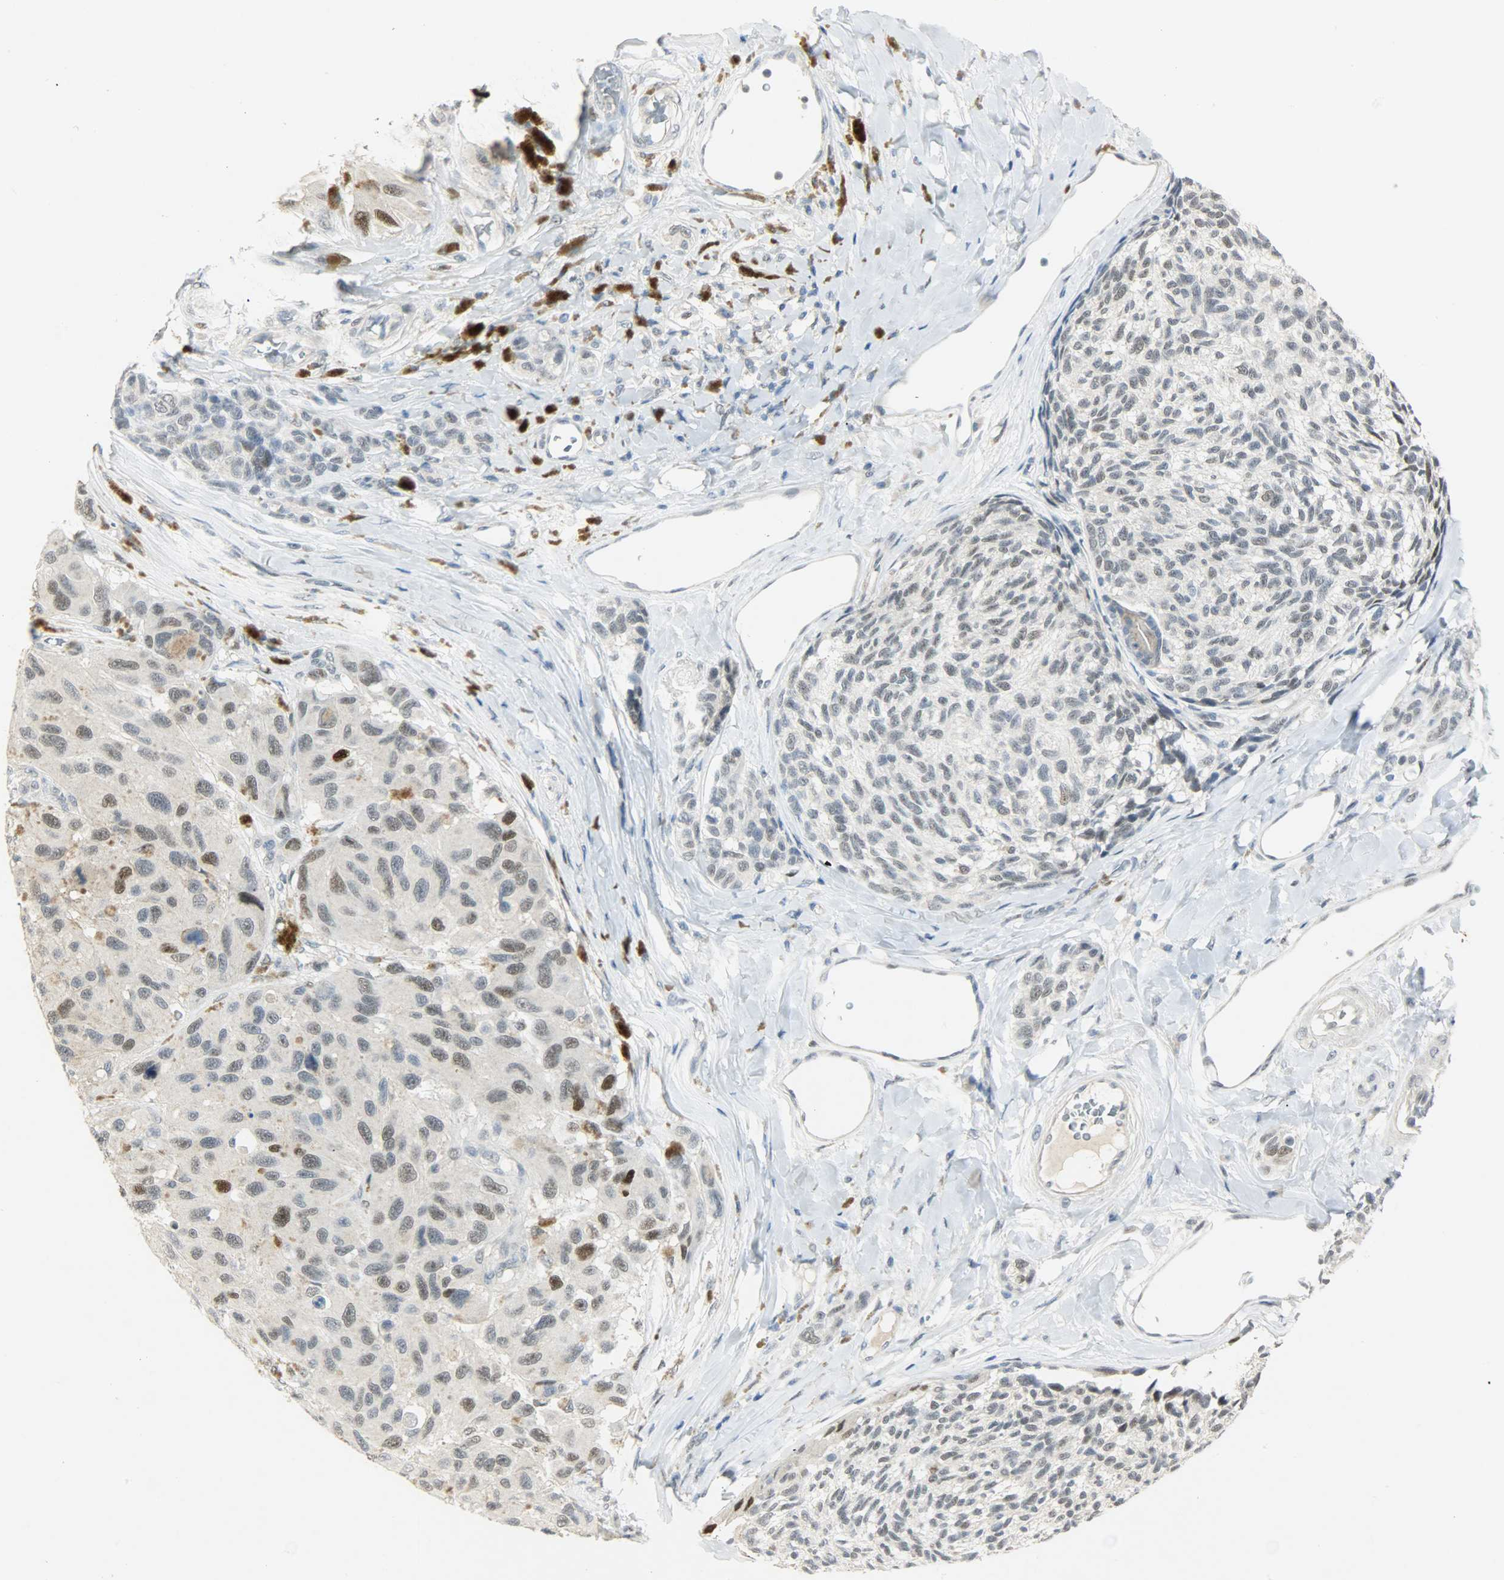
{"staining": {"intensity": "weak", "quantity": "<25%", "location": "nuclear"}, "tissue": "melanoma", "cell_type": "Tumor cells", "image_type": "cancer", "snomed": [{"axis": "morphology", "description": "Malignant melanoma, NOS"}, {"axis": "topography", "description": "Skin"}], "caption": "Tumor cells are negative for protein expression in human melanoma.", "gene": "PPARG", "patient": {"sex": "female", "age": 73}}